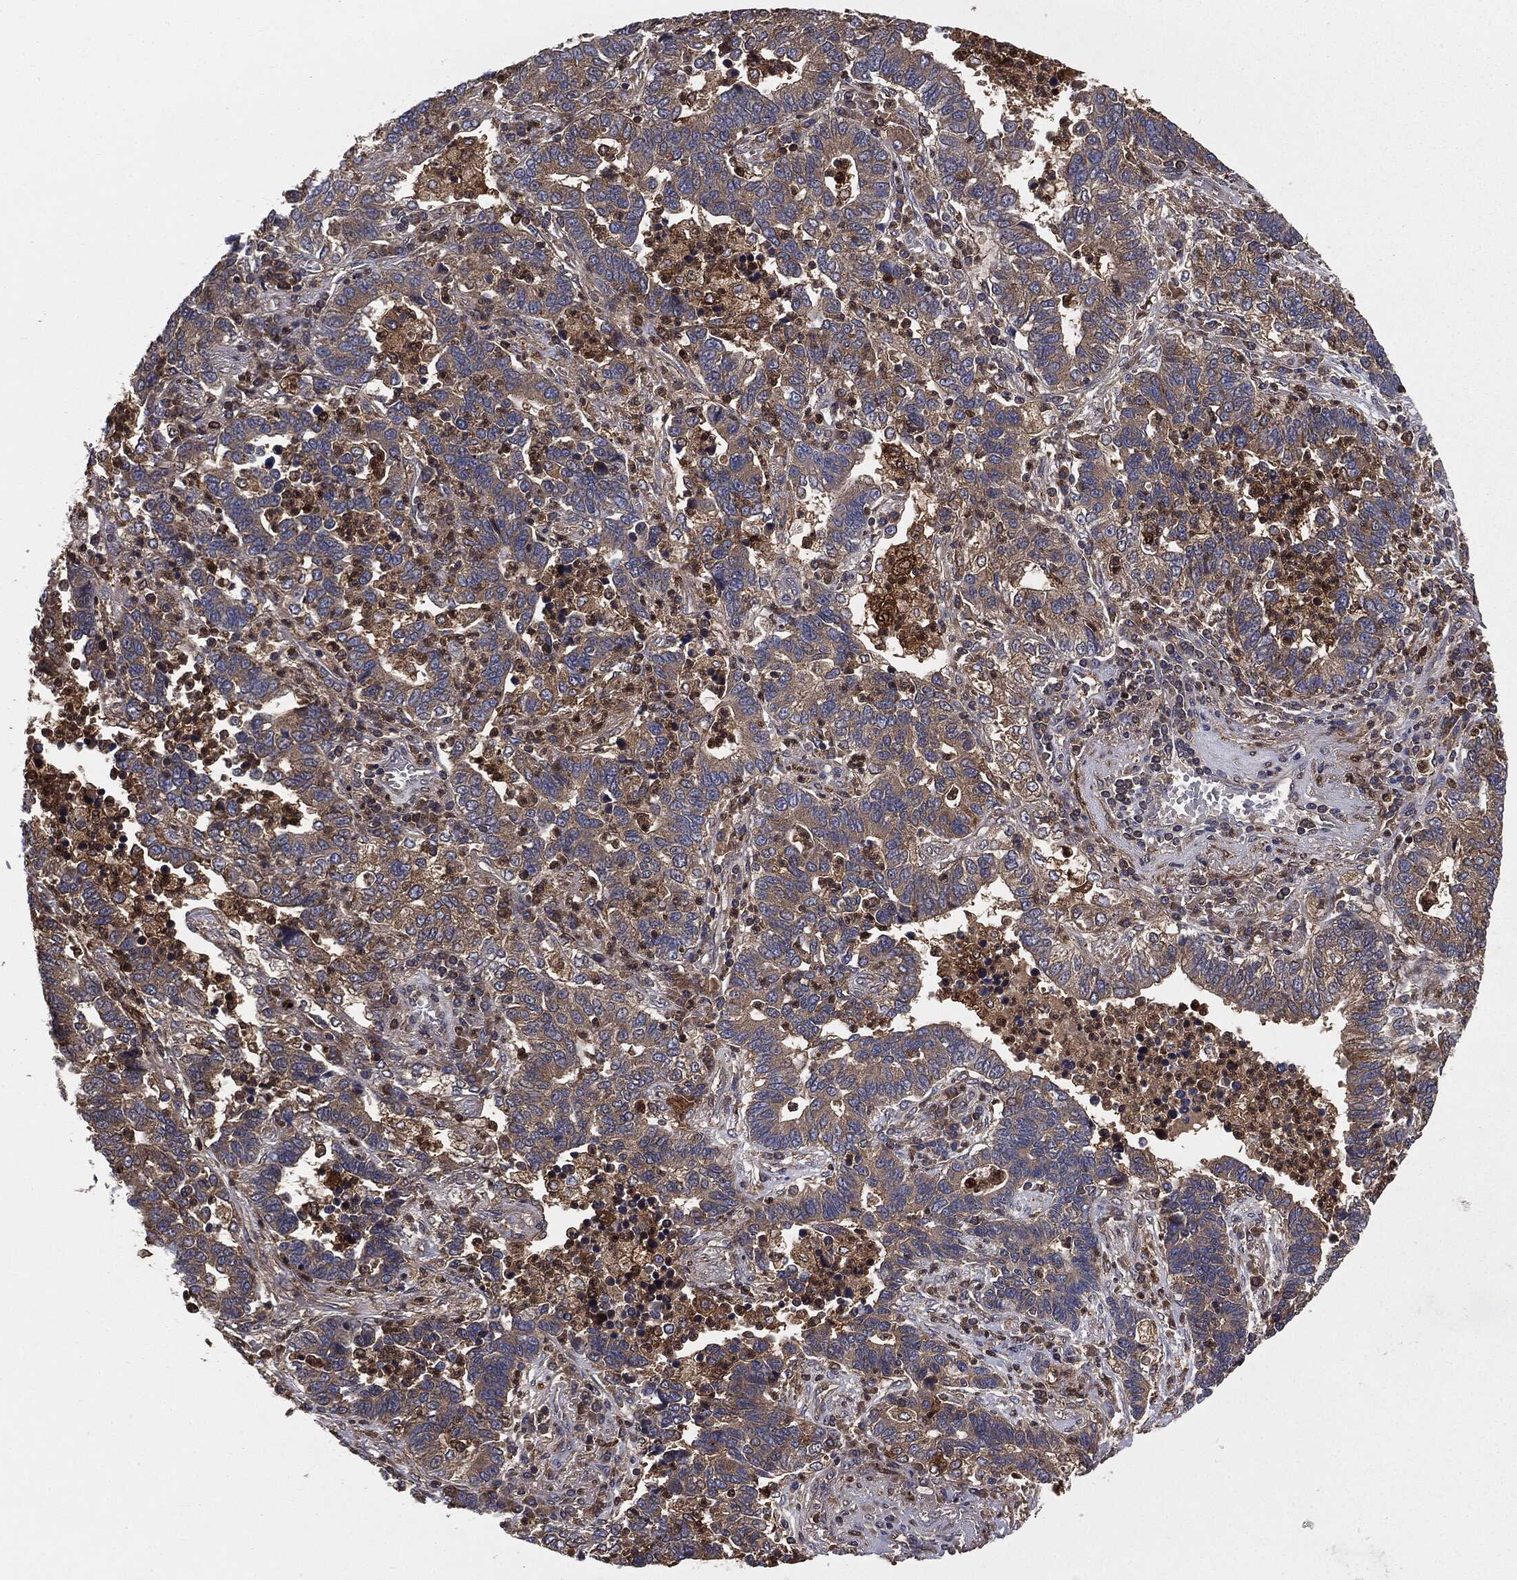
{"staining": {"intensity": "weak", "quantity": "25%-75%", "location": "cytoplasmic/membranous"}, "tissue": "lung cancer", "cell_type": "Tumor cells", "image_type": "cancer", "snomed": [{"axis": "morphology", "description": "Adenocarcinoma, NOS"}, {"axis": "topography", "description": "Lung"}], "caption": "Immunohistochemical staining of lung cancer (adenocarcinoma) shows low levels of weak cytoplasmic/membranous protein positivity in about 25%-75% of tumor cells. The staining was performed using DAB, with brown indicating positive protein expression. Nuclei are stained blue with hematoxylin.", "gene": "GNB5", "patient": {"sex": "female", "age": 57}}